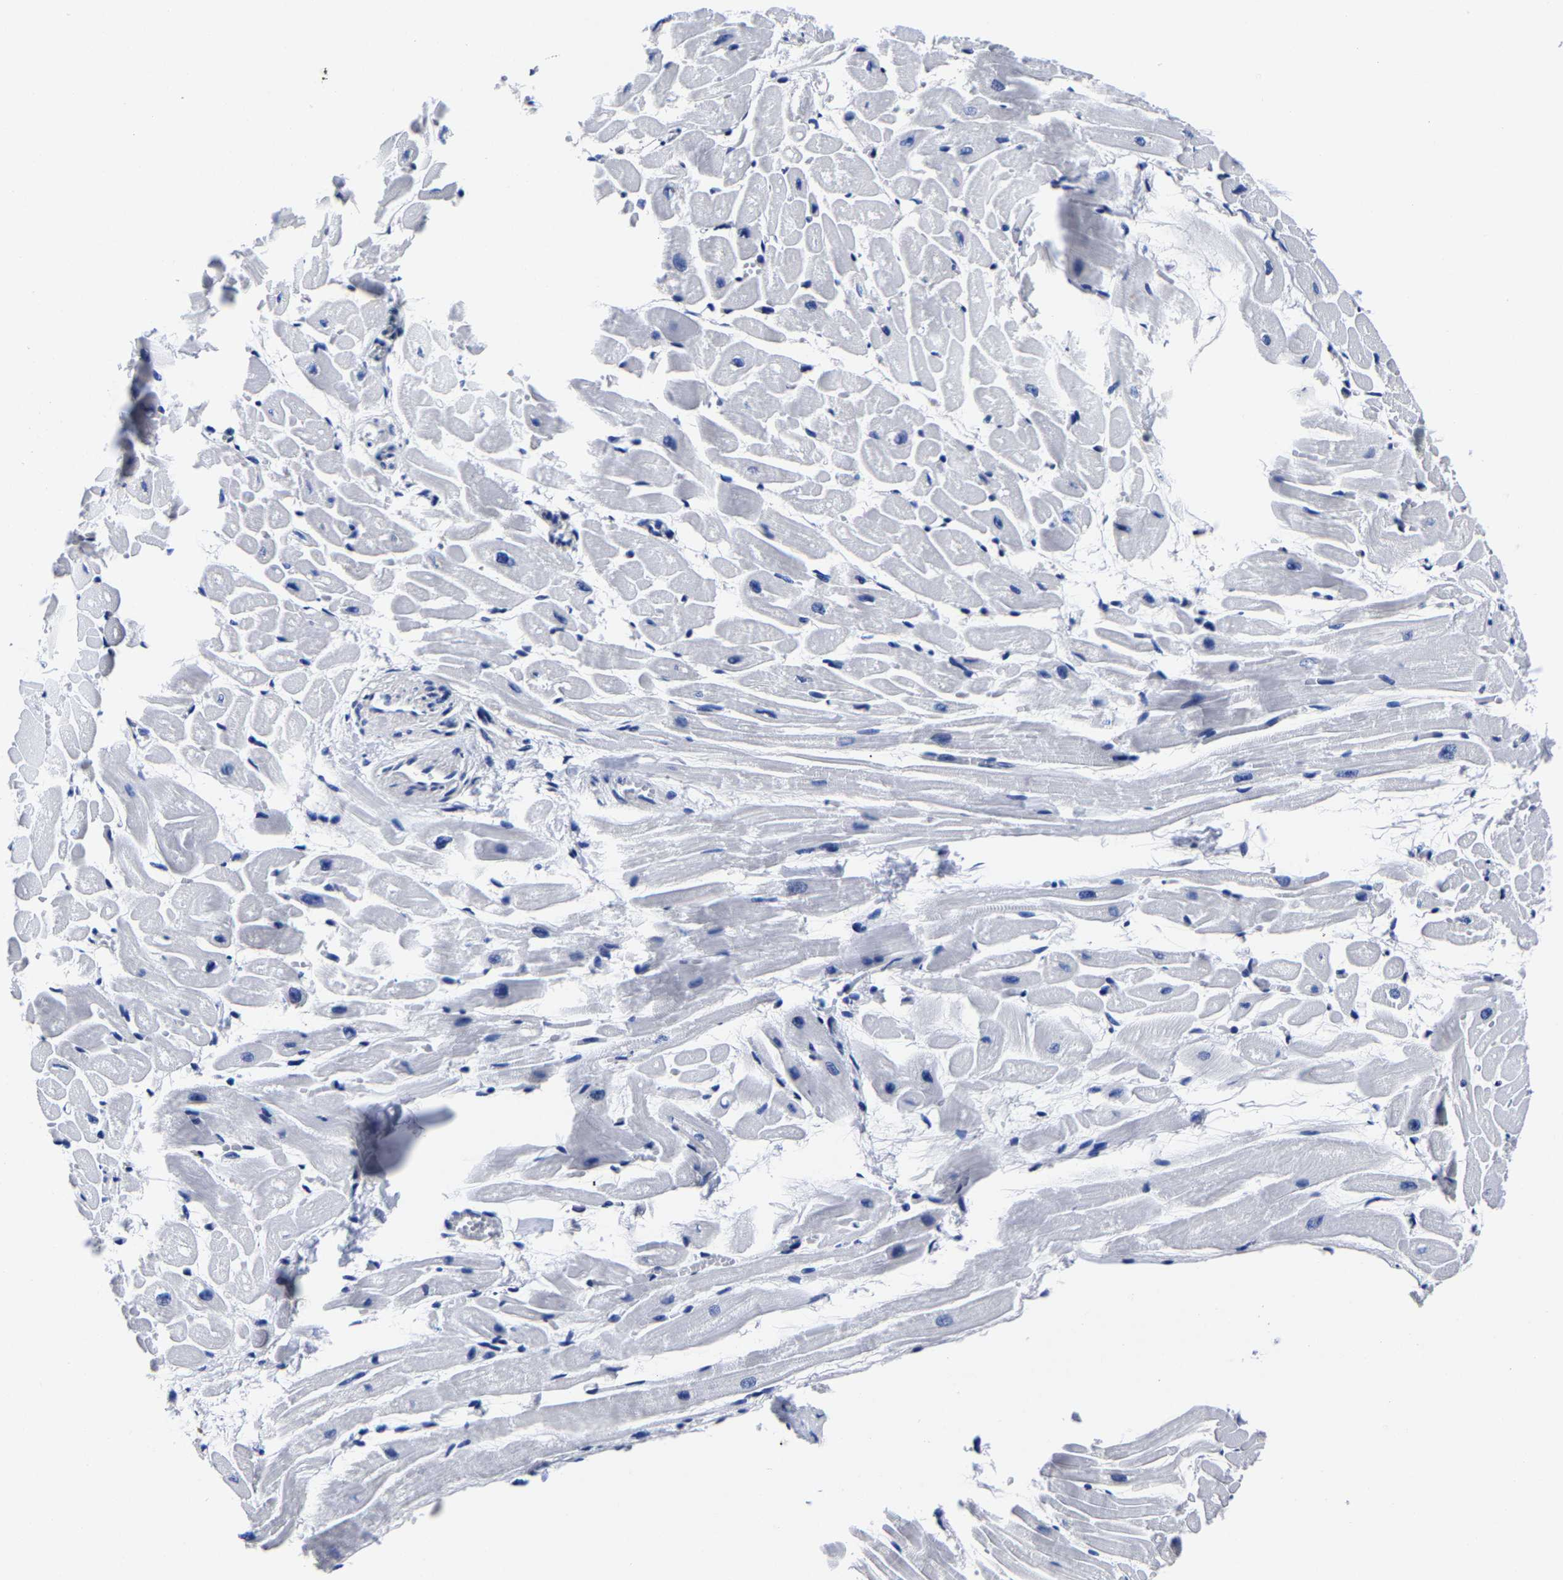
{"staining": {"intensity": "negative", "quantity": "none", "location": "none"}, "tissue": "heart muscle", "cell_type": "Cardiomyocytes", "image_type": "normal", "snomed": [{"axis": "morphology", "description": "Normal tissue, NOS"}, {"axis": "topography", "description": "Heart"}], "caption": "A histopathology image of human heart muscle is negative for staining in cardiomyocytes.", "gene": "CPA2", "patient": {"sex": "male", "age": 45}}